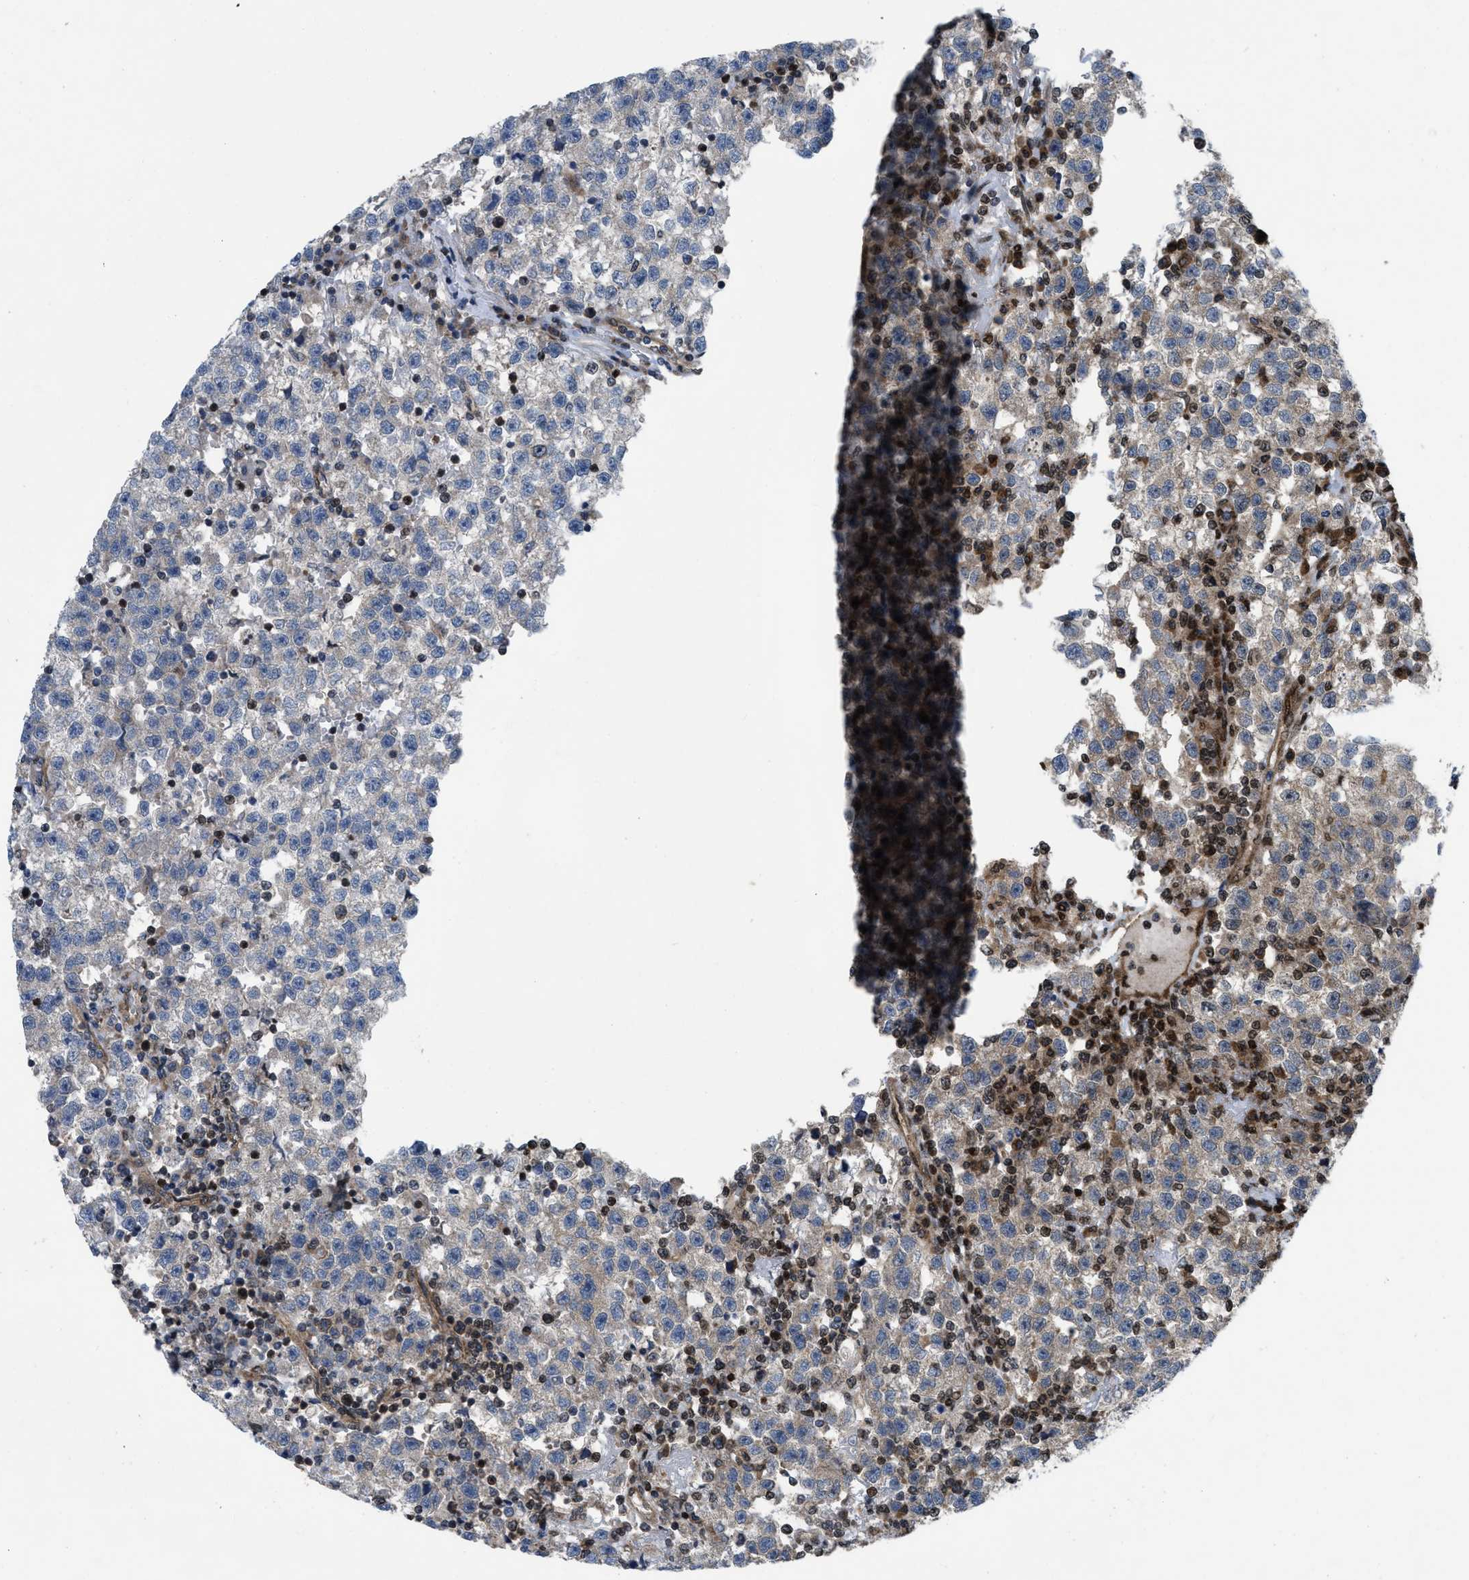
{"staining": {"intensity": "weak", "quantity": "<25%", "location": "cytoplasmic/membranous"}, "tissue": "testis cancer", "cell_type": "Tumor cells", "image_type": "cancer", "snomed": [{"axis": "morphology", "description": "Seminoma, NOS"}, {"axis": "topography", "description": "Testis"}], "caption": "Tumor cells show no significant protein expression in testis cancer.", "gene": "PPP2CB", "patient": {"sex": "male", "age": 22}}